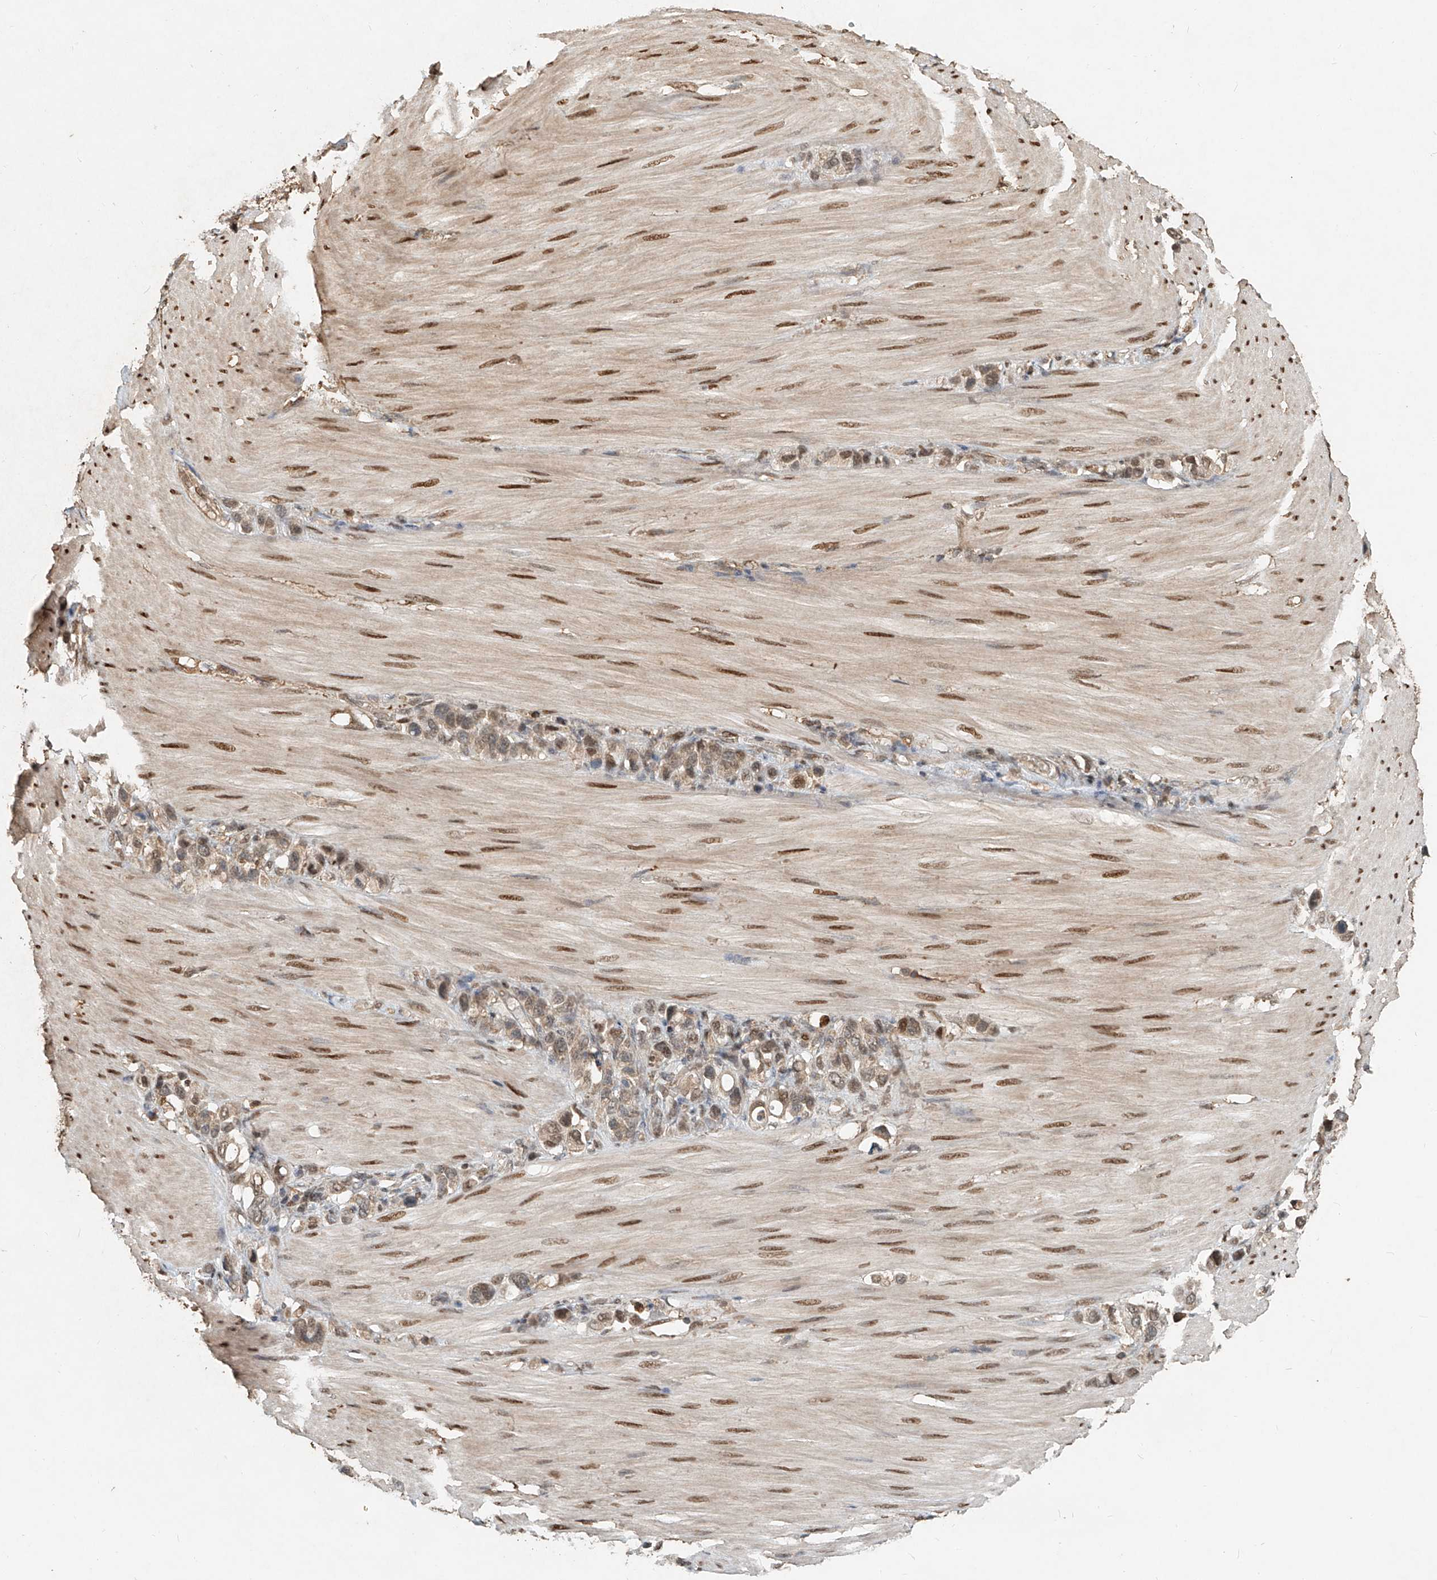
{"staining": {"intensity": "weak", "quantity": ">75%", "location": "nuclear"}, "tissue": "stomach cancer", "cell_type": "Tumor cells", "image_type": "cancer", "snomed": [{"axis": "morphology", "description": "Adenocarcinoma, NOS"}, {"axis": "topography", "description": "Stomach"}], "caption": "Immunohistochemical staining of stomach cancer shows low levels of weak nuclear staining in about >75% of tumor cells.", "gene": "RMND1", "patient": {"sex": "female", "age": 65}}